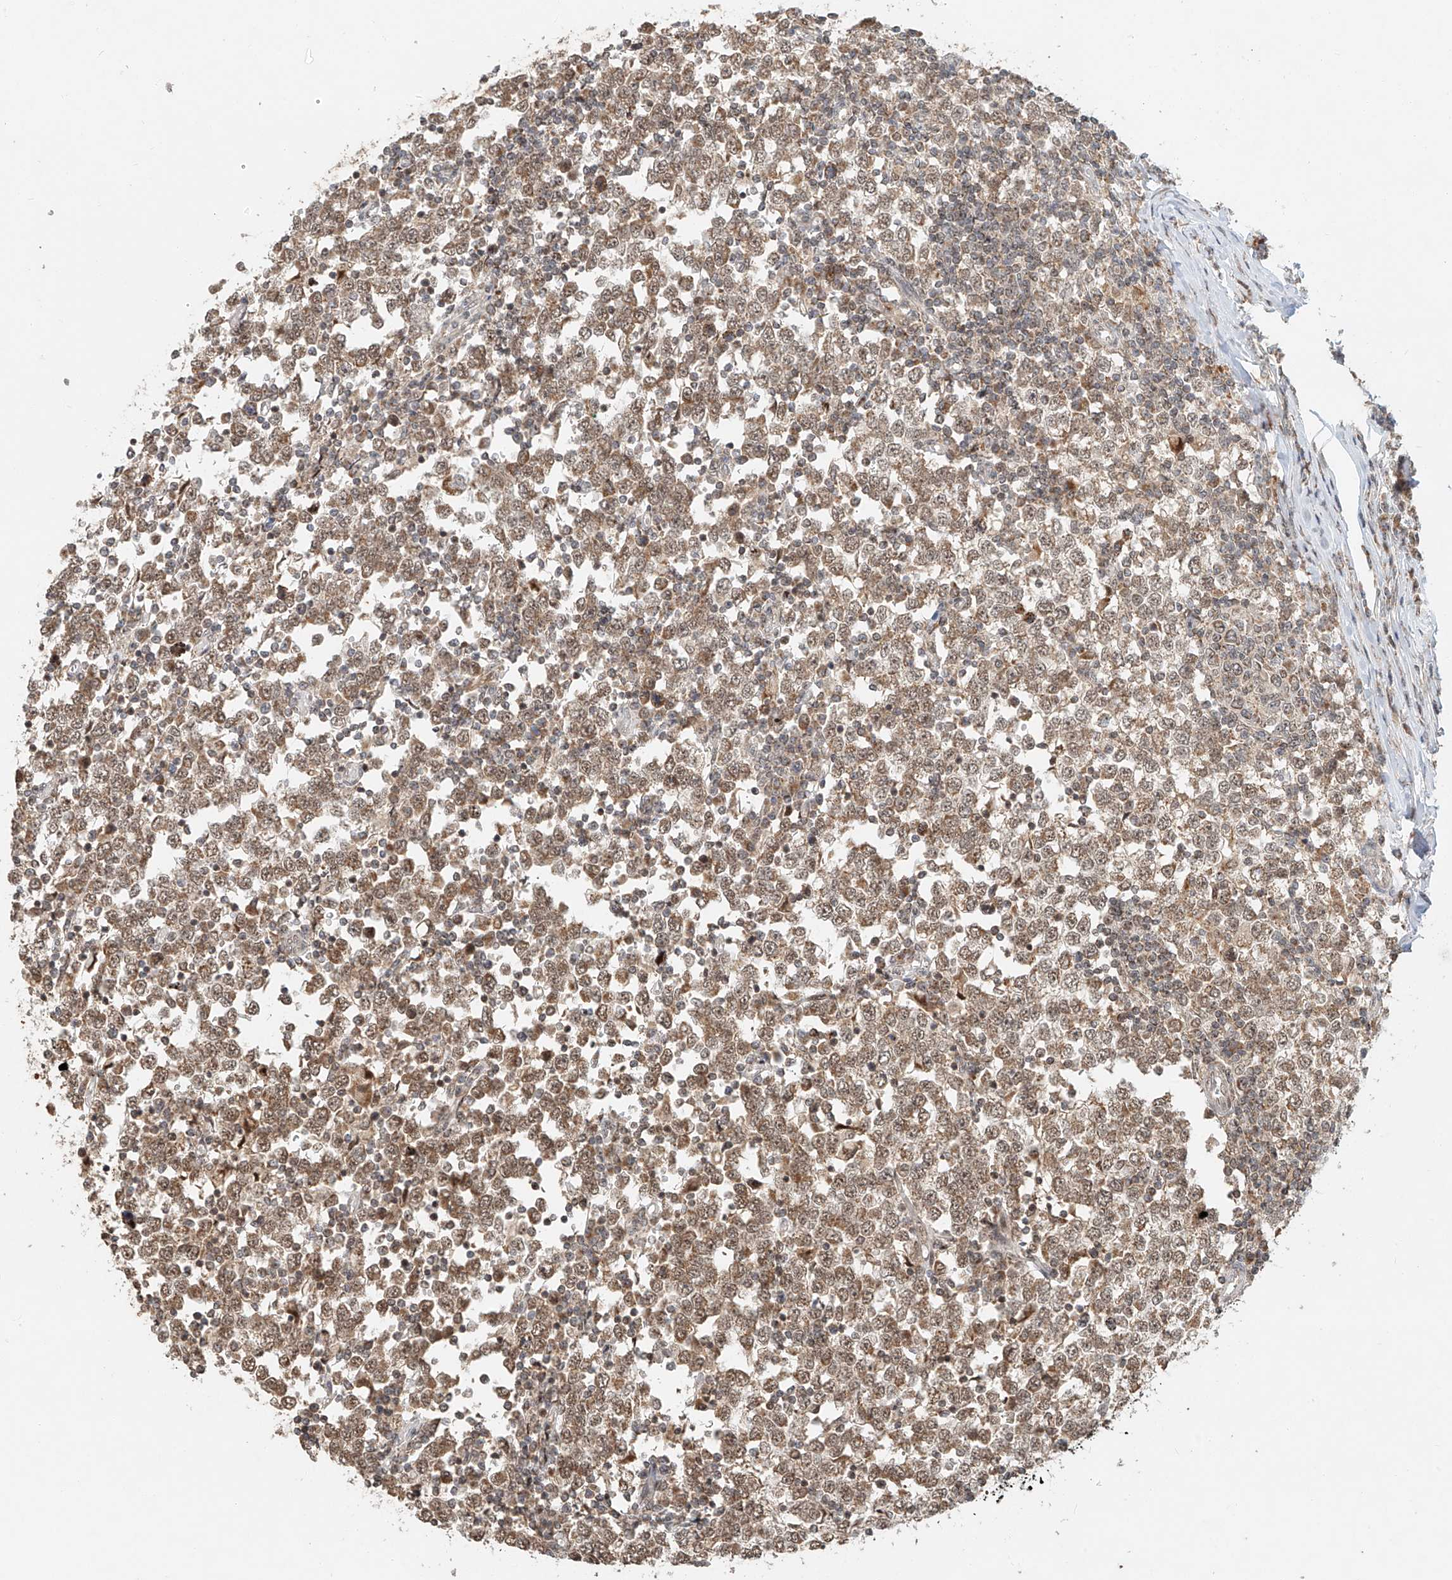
{"staining": {"intensity": "moderate", "quantity": ">75%", "location": "cytoplasmic/membranous,nuclear"}, "tissue": "testis cancer", "cell_type": "Tumor cells", "image_type": "cancer", "snomed": [{"axis": "morphology", "description": "Seminoma, NOS"}, {"axis": "topography", "description": "Testis"}], "caption": "Approximately >75% of tumor cells in testis cancer (seminoma) show moderate cytoplasmic/membranous and nuclear protein positivity as visualized by brown immunohistochemical staining.", "gene": "SYTL3", "patient": {"sex": "male", "age": 65}}